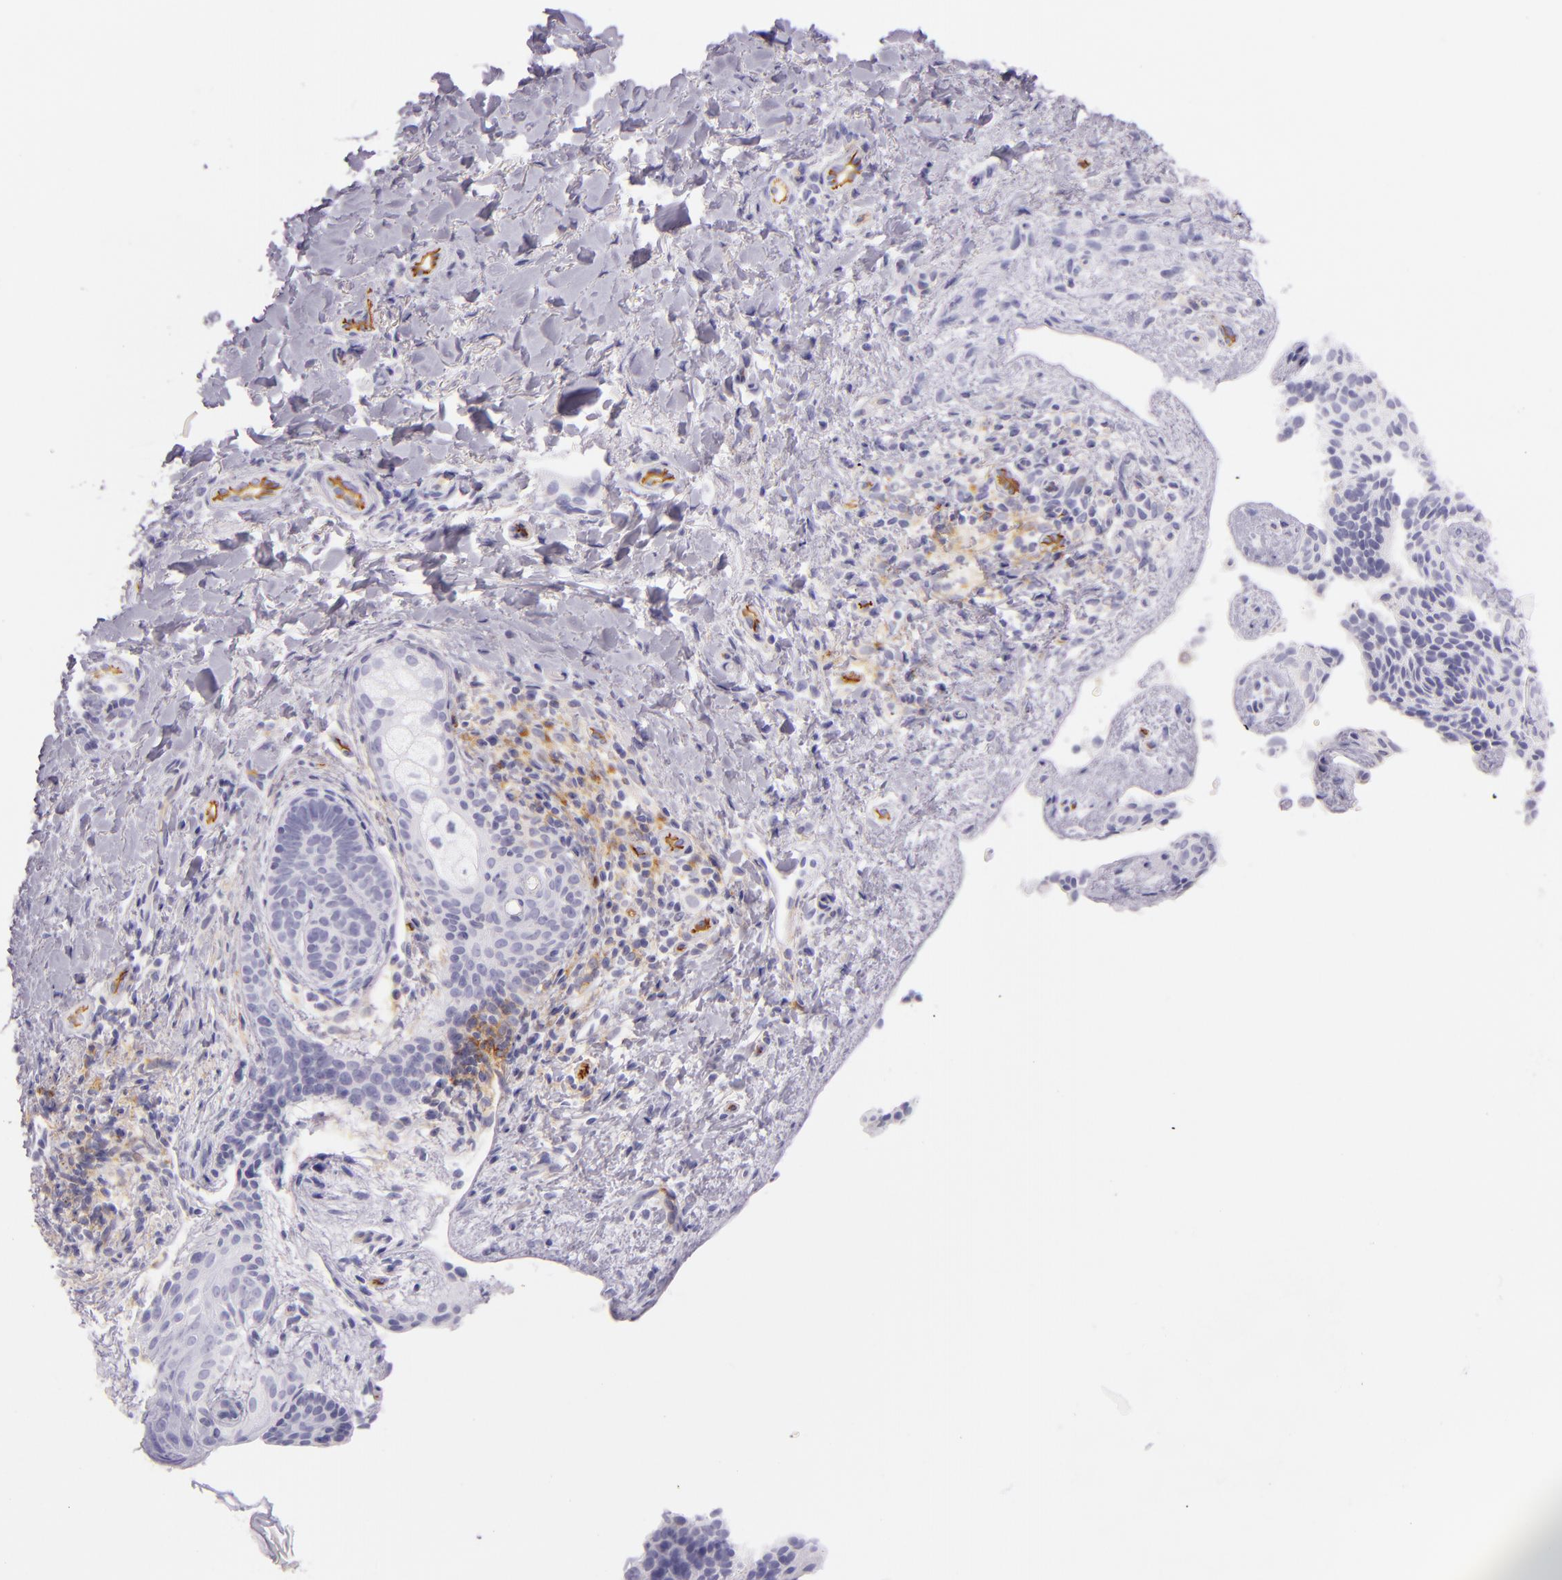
{"staining": {"intensity": "negative", "quantity": "none", "location": "none"}, "tissue": "skin cancer", "cell_type": "Tumor cells", "image_type": "cancer", "snomed": [{"axis": "morphology", "description": "Basal cell carcinoma"}, {"axis": "topography", "description": "Skin"}], "caption": "Immunohistochemistry (IHC) histopathology image of human basal cell carcinoma (skin) stained for a protein (brown), which displays no staining in tumor cells.", "gene": "ICAM1", "patient": {"sex": "female", "age": 78}}